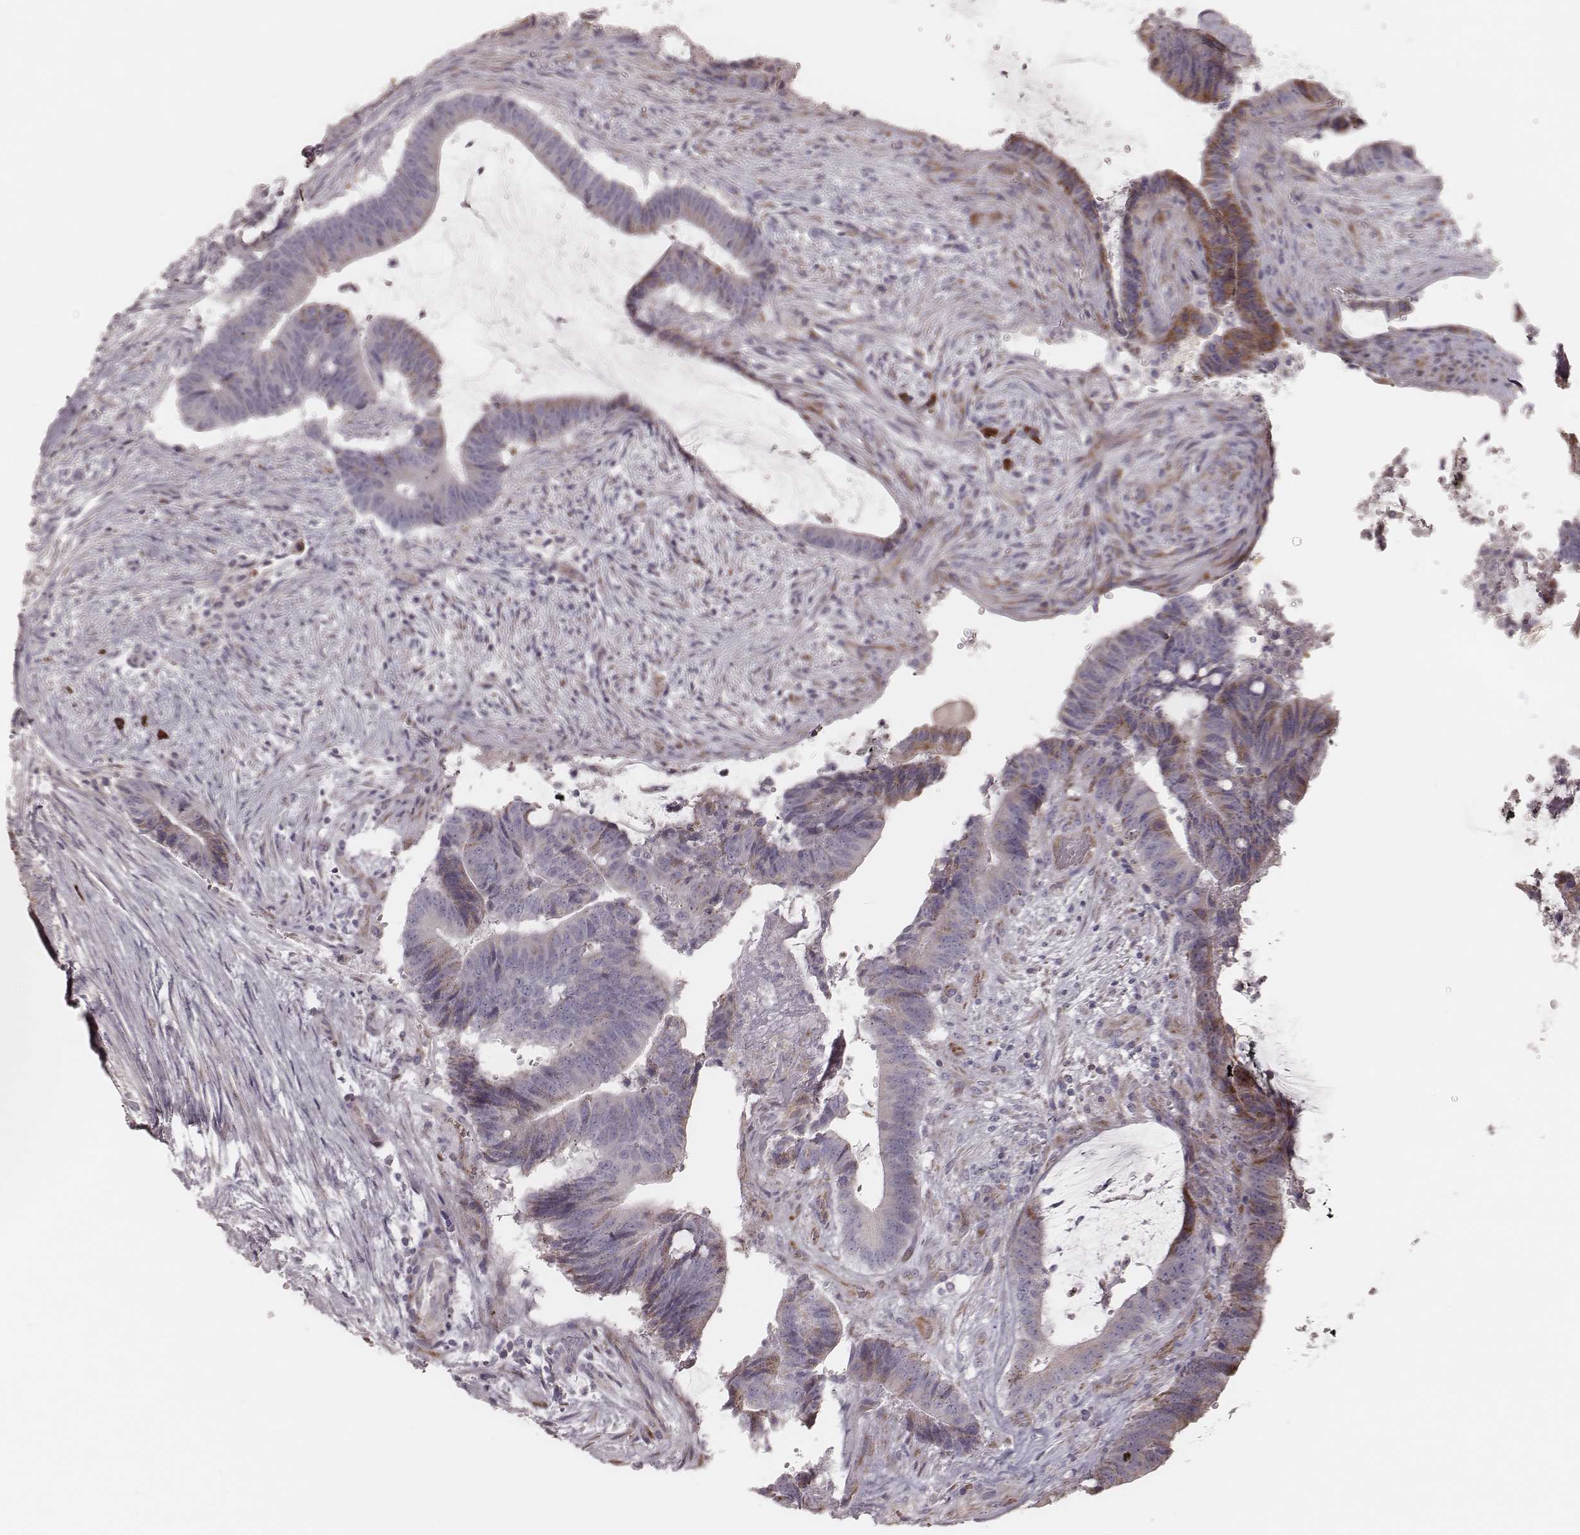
{"staining": {"intensity": "moderate", "quantity": "<25%", "location": "cytoplasmic/membranous"}, "tissue": "colorectal cancer", "cell_type": "Tumor cells", "image_type": "cancer", "snomed": [{"axis": "morphology", "description": "Adenocarcinoma, NOS"}, {"axis": "topography", "description": "Colon"}], "caption": "Protein expression analysis of human adenocarcinoma (colorectal) reveals moderate cytoplasmic/membranous staining in approximately <25% of tumor cells.", "gene": "KIF5C", "patient": {"sex": "female", "age": 43}}